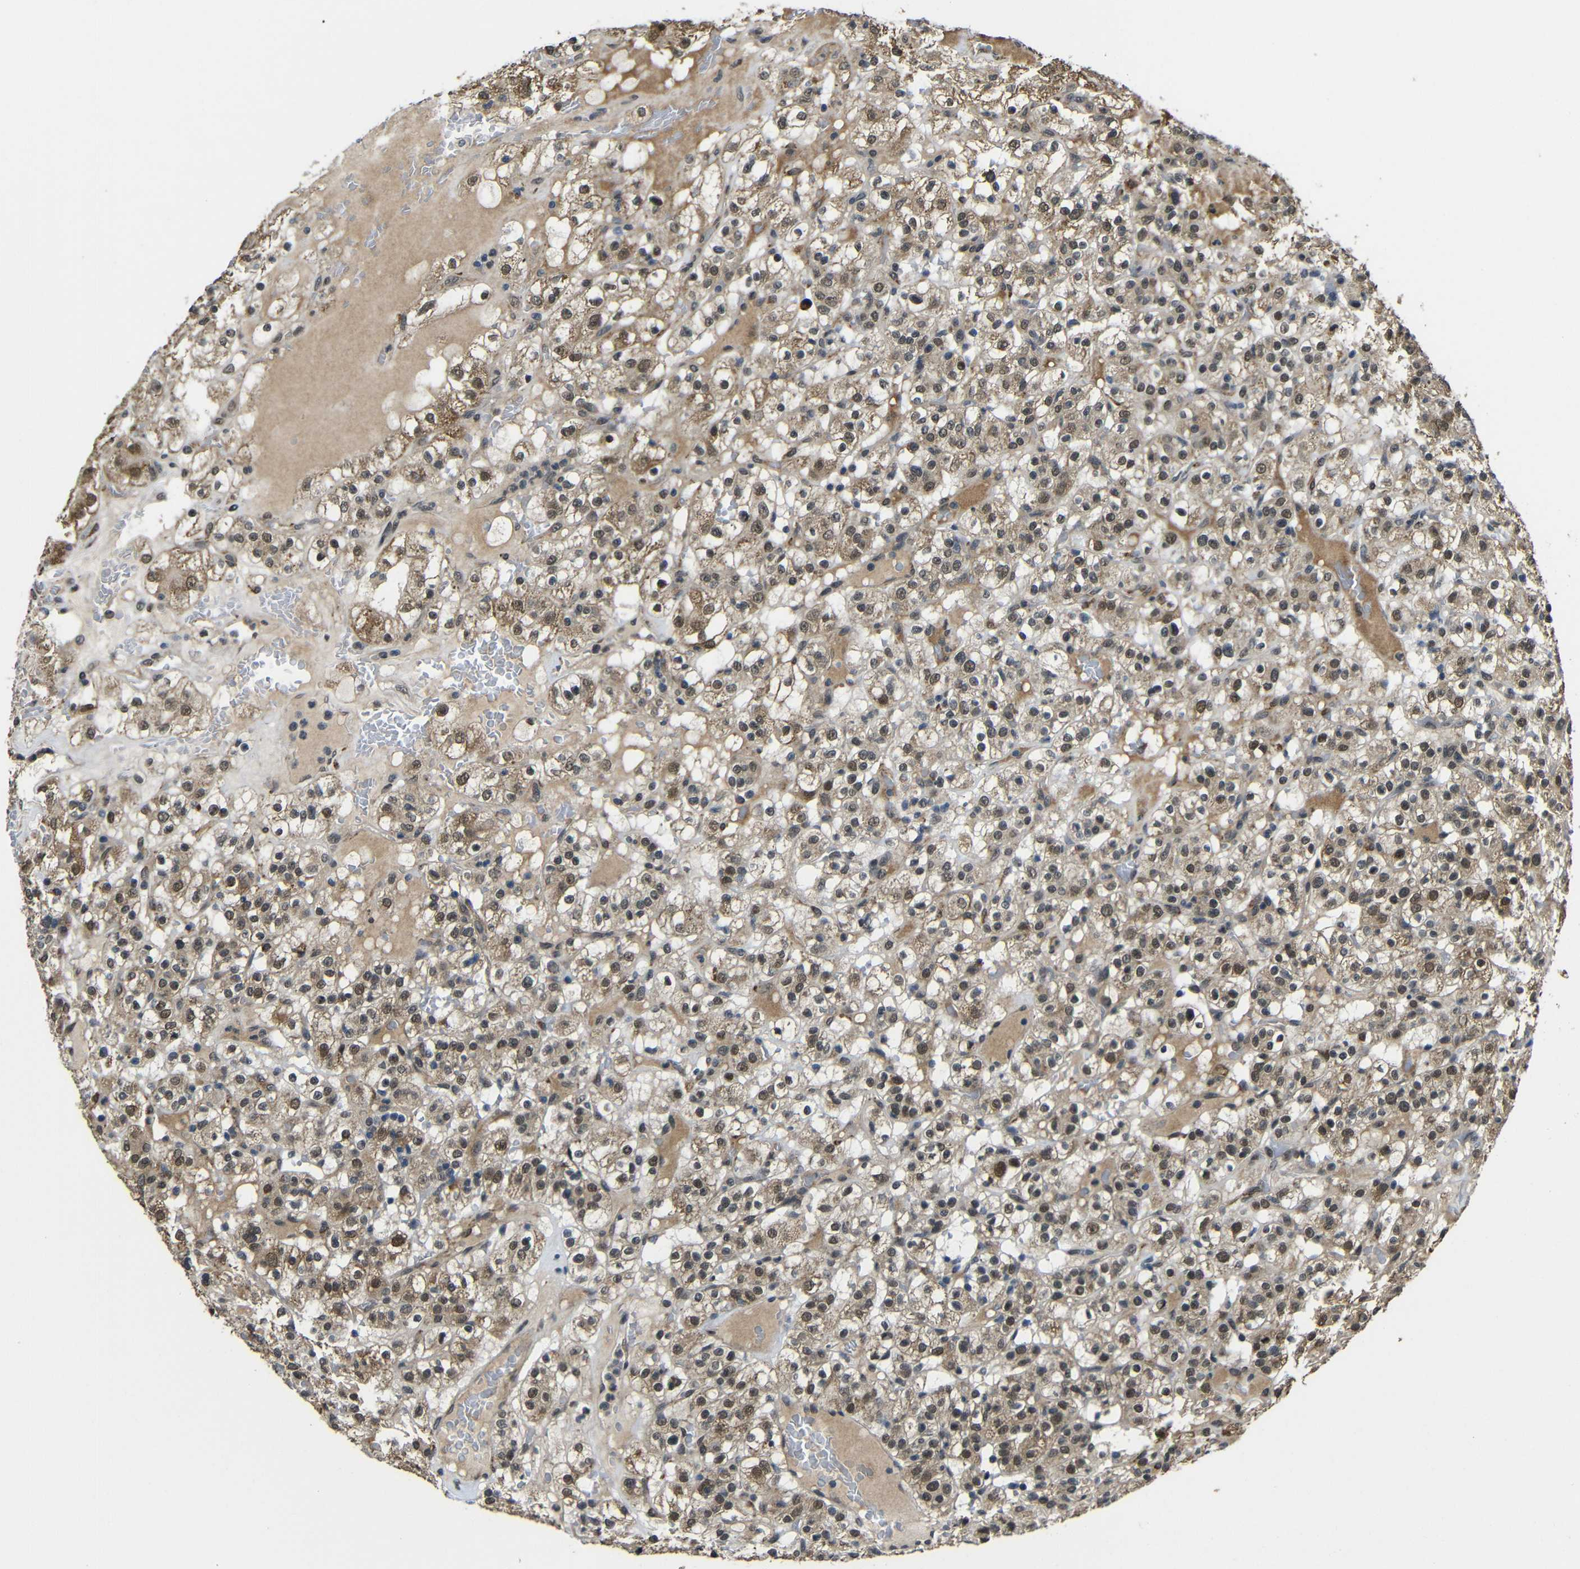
{"staining": {"intensity": "moderate", "quantity": ">75%", "location": "cytoplasmic/membranous,nuclear"}, "tissue": "renal cancer", "cell_type": "Tumor cells", "image_type": "cancer", "snomed": [{"axis": "morphology", "description": "Normal tissue, NOS"}, {"axis": "morphology", "description": "Adenocarcinoma, NOS"}, {"axis": "topography", "description": "Kidney"}], "caption": "Renal cancer stained with a brown dye reveals moderate cytoplasmic/membranous and nuclear positive staining in about >75% of tumor cells.", "gene": "FAM172A", "patient": {"sex": "female", "age": 72}}